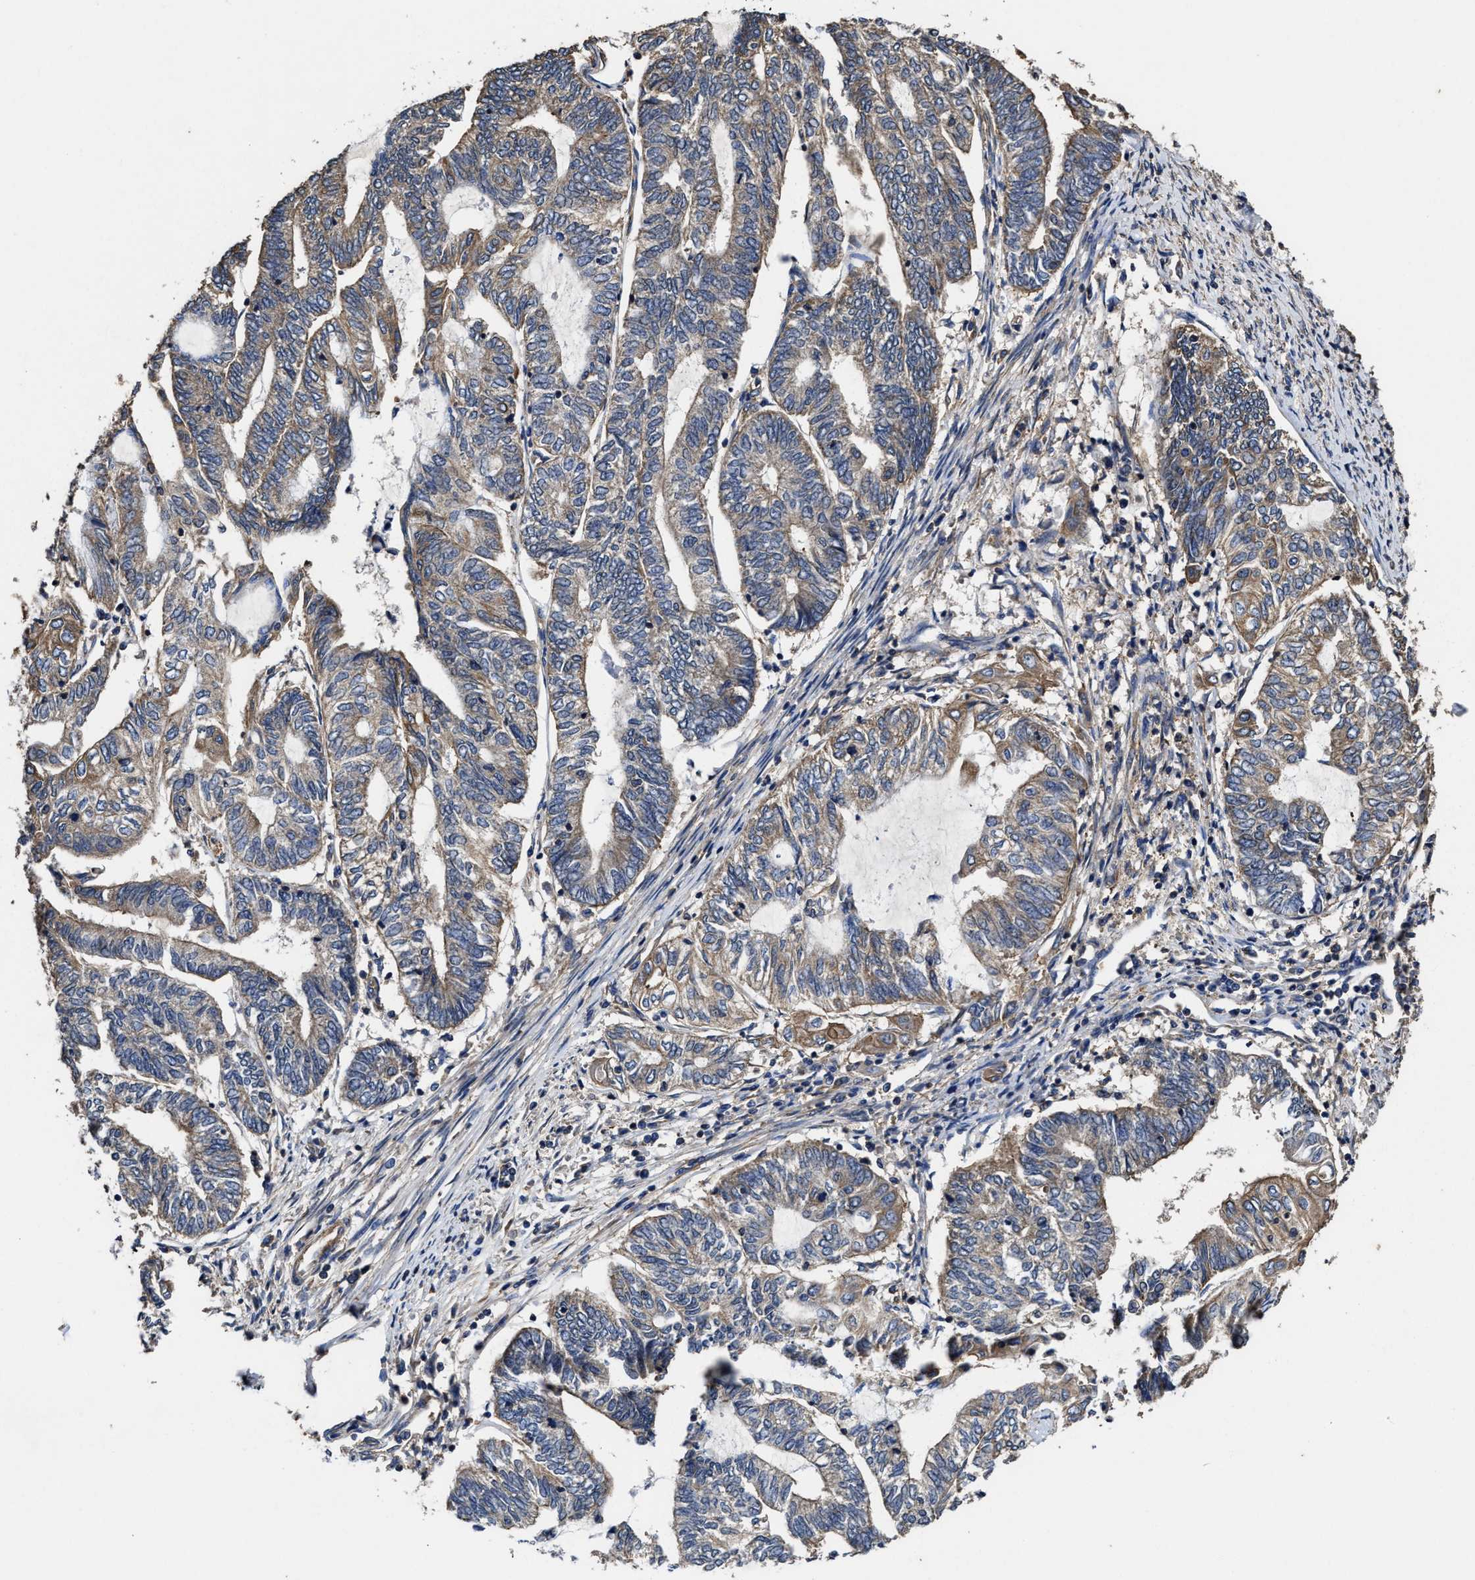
{"staining": {"intensity": "moderate", "quantity": ">75%", "location": "cytoplasmic/membranous"}, "tissue": "endometrial cancer", "cell_type": "Tumor cells", "image_type": "cancer", "snomed": [{"axis": "morphology", "description": "Adenocarcinoma, NOS"}, {"axis": "topography", "description": "Uterus"}, {"axis": "topography", "description": "Endometrium"}], "caption": "The histopathology image displays immunohistochemical staining of endometrial cancer (adenocarcinoma). There is moderate cytoplasmic/membranous staining is identified in about >75% of tumor cells. (DAB (3,3'-diaminobenzidine) IHC with brightfield microscopy, high magnification).", "gene": "SFXN4", "patient": {"sex": "female", "age": 70}}